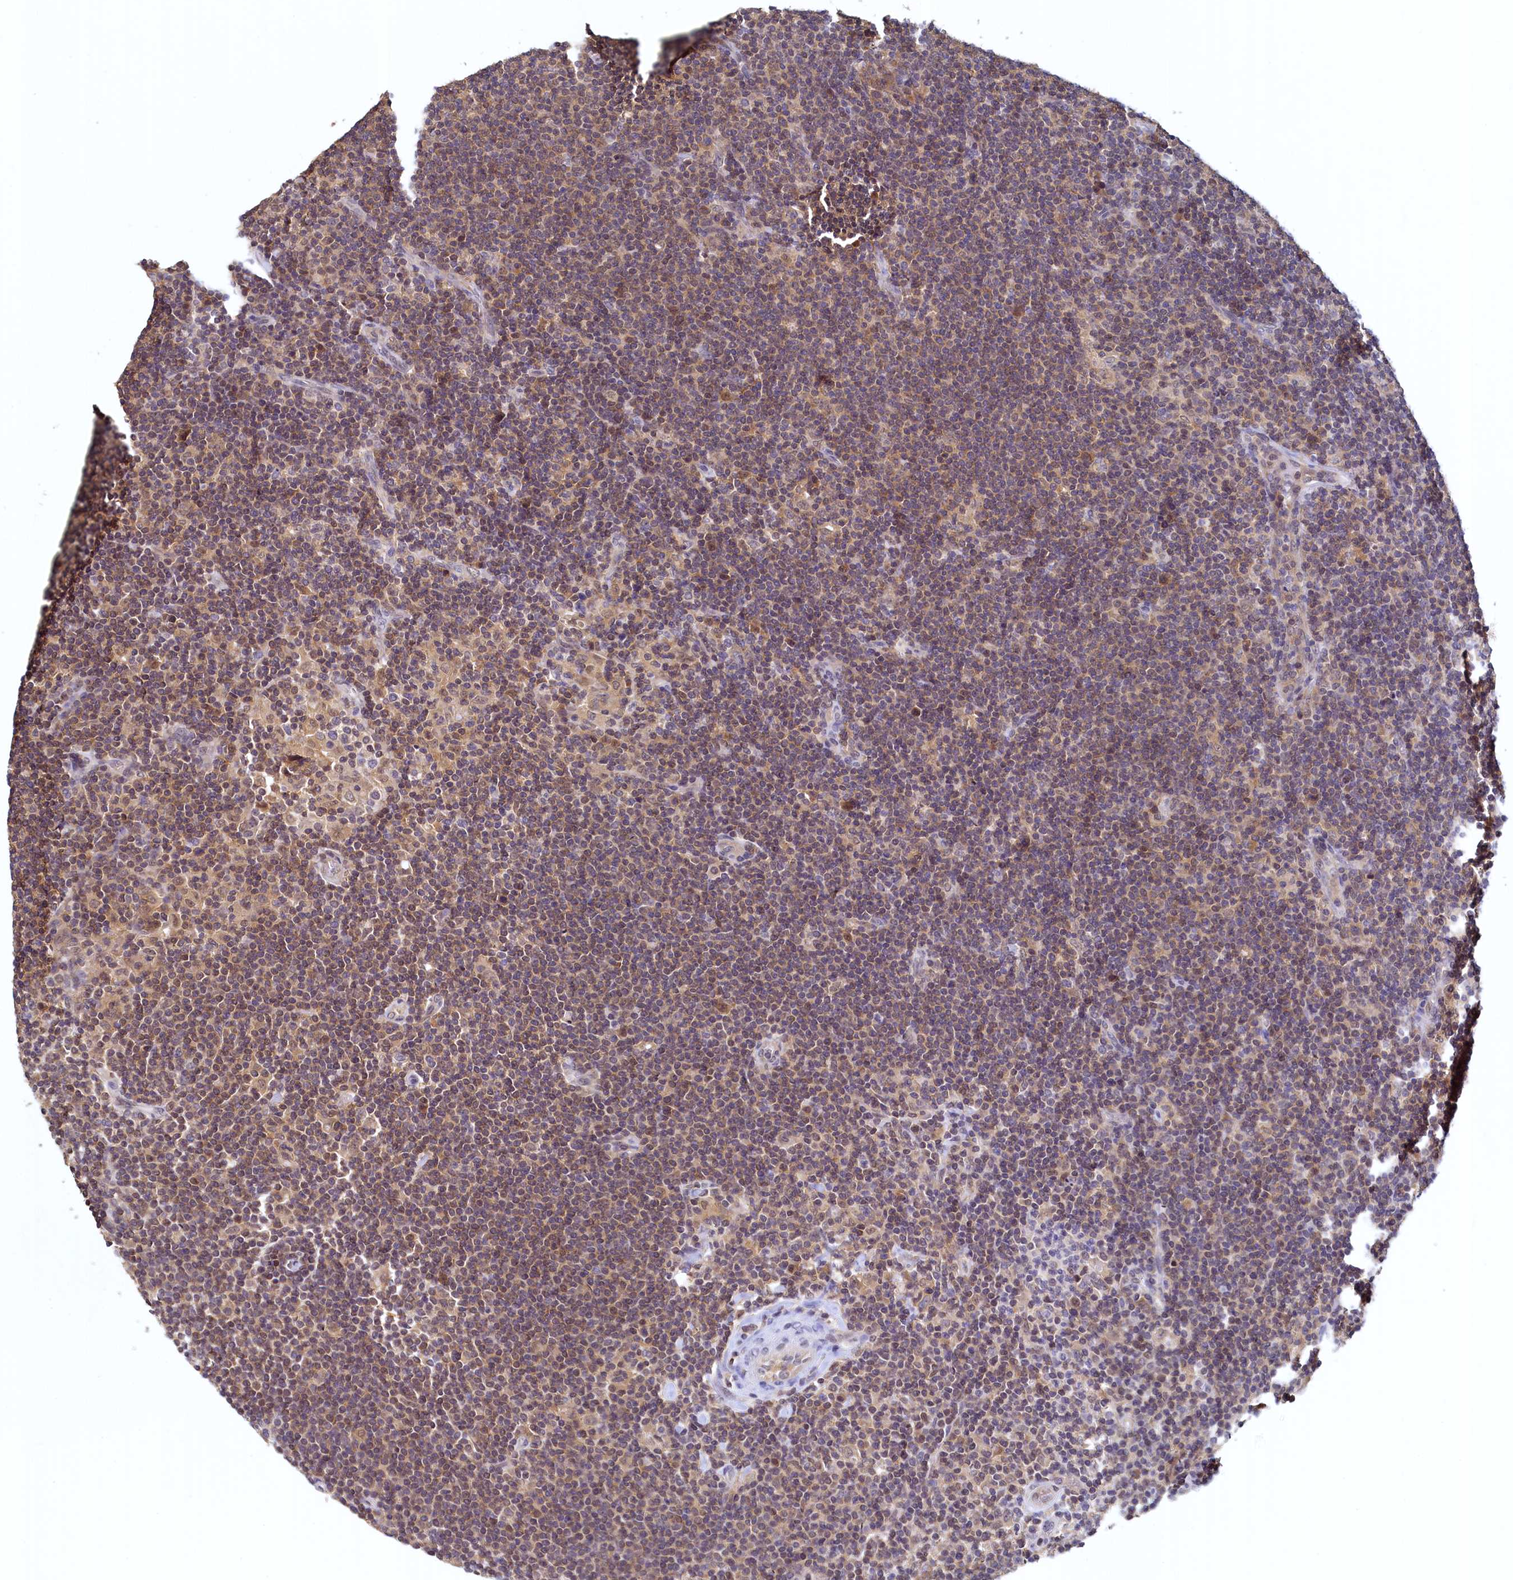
{"staining": {"intensity": "weak", "quantity": ">75%", "location": "cytoplasmic/membranous"}, "tissue": "lymphoma", "cell_type": "Tumor cells", "image_type": "cancer", "snomed": [{"axis": "morphology", "description": "Hodgkin's disease, NOS"}, {"axis": "topography", "description": "Lymph node"}], "caption": "The image displays immunohistochemical staining of lymphoma. There is weak cytoplasmic/membranous staining is appreciated in approximately >75% of tumor cells.", "gene": "PAAF1", "patient": {"sex": "female", "age": 57}}